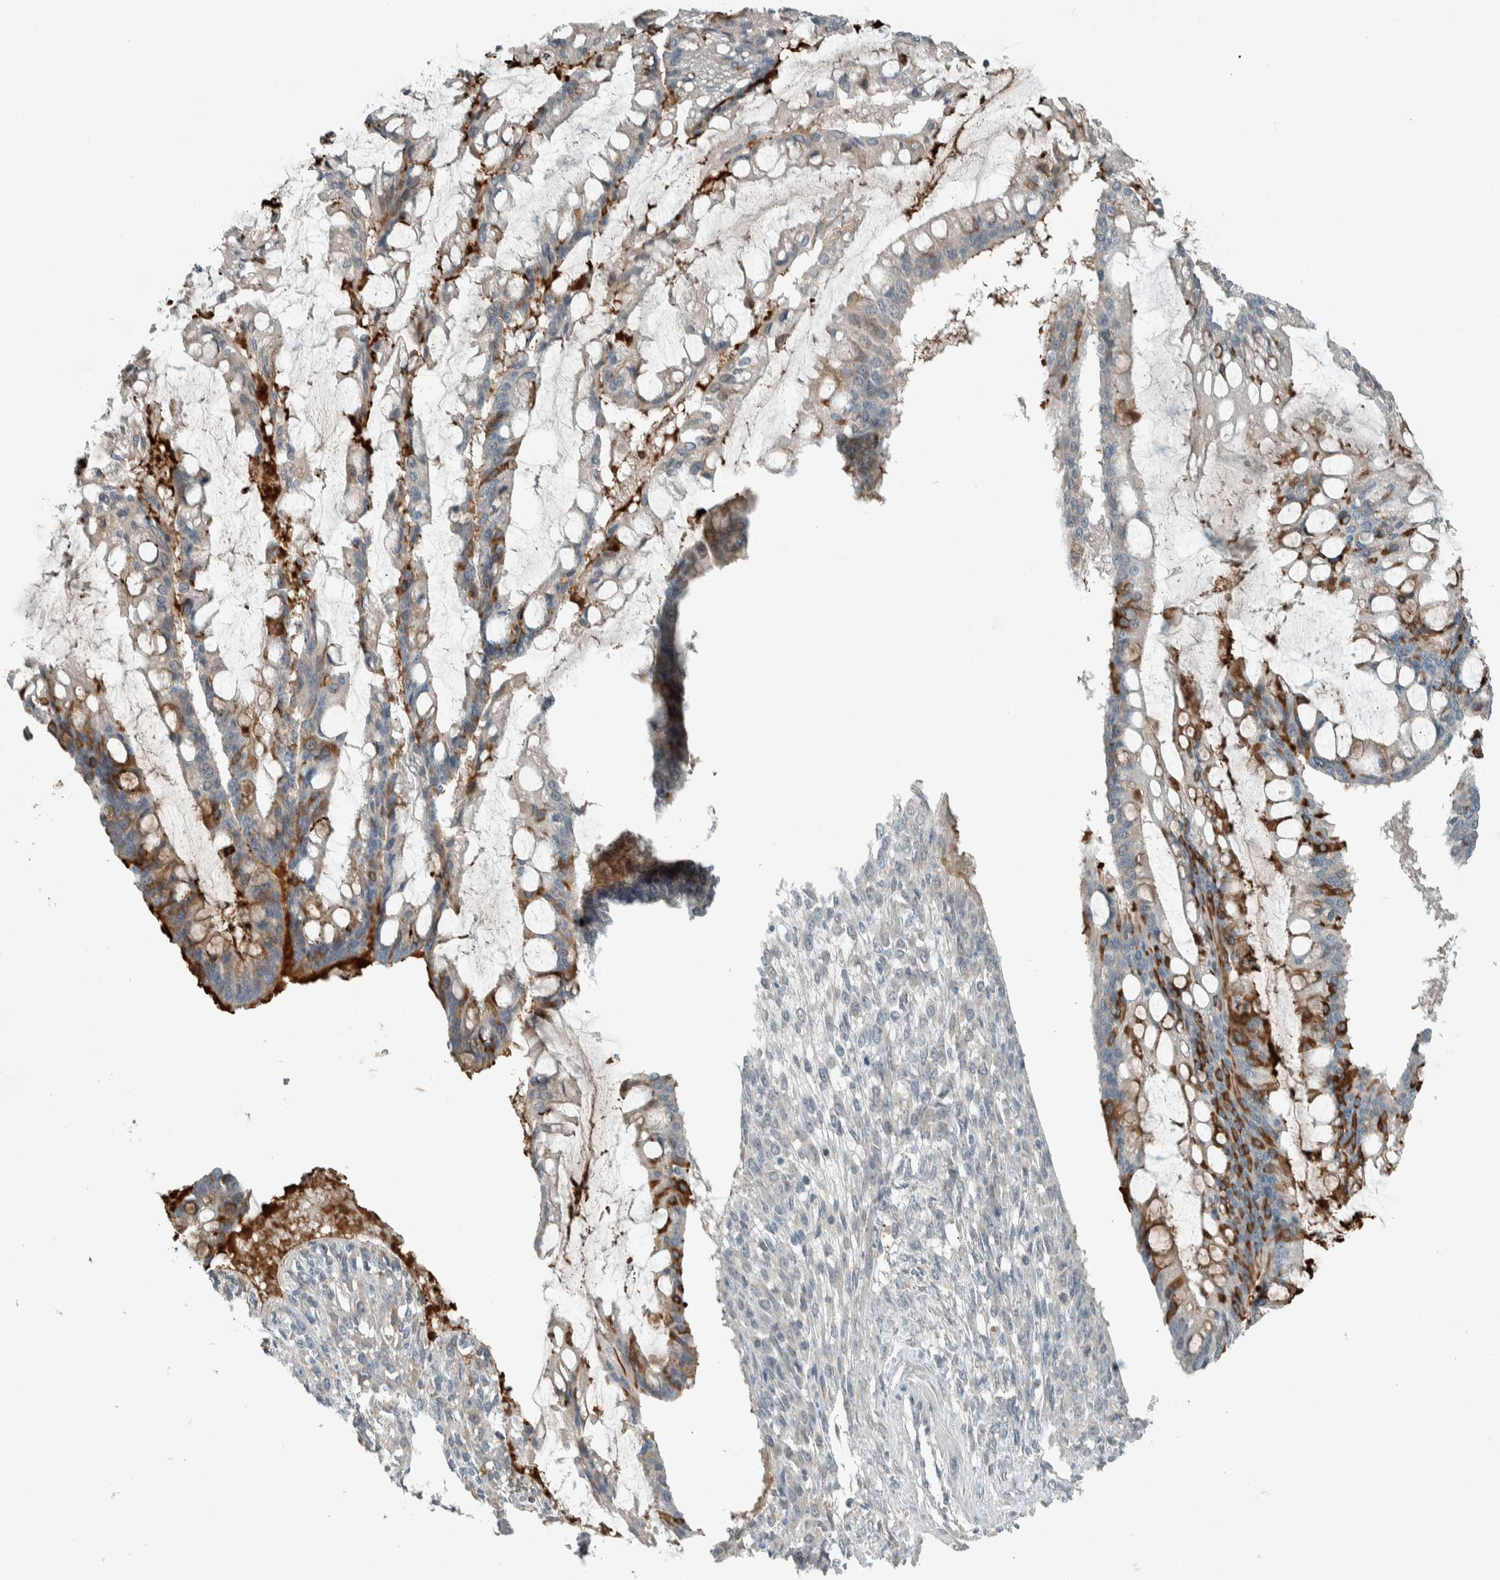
{"staining": {"intensity": "moderate", "quantity": "25%-75%", "location": "cytoplasmic/membranous"}, "tissue": "ovarian cancer", "cell_type": "Tumor cells", "image_type": "cancer", "snomed": [{"axis": "morphology", "description": "Cystadenocarcinoma, mucinous, NOS"}, {"axis": "topography", "description": "Ovary"}], "caption": "Moderate cytoplasmic/membranous protein expression is present in approximately 25%-75% of tumor cells in ovarian cancer. Ihc stains the protein of interest in brown and the nuclei are stained blue.", "gene": "CERCAM", "patient": {"sex": "female", "age": 73}}